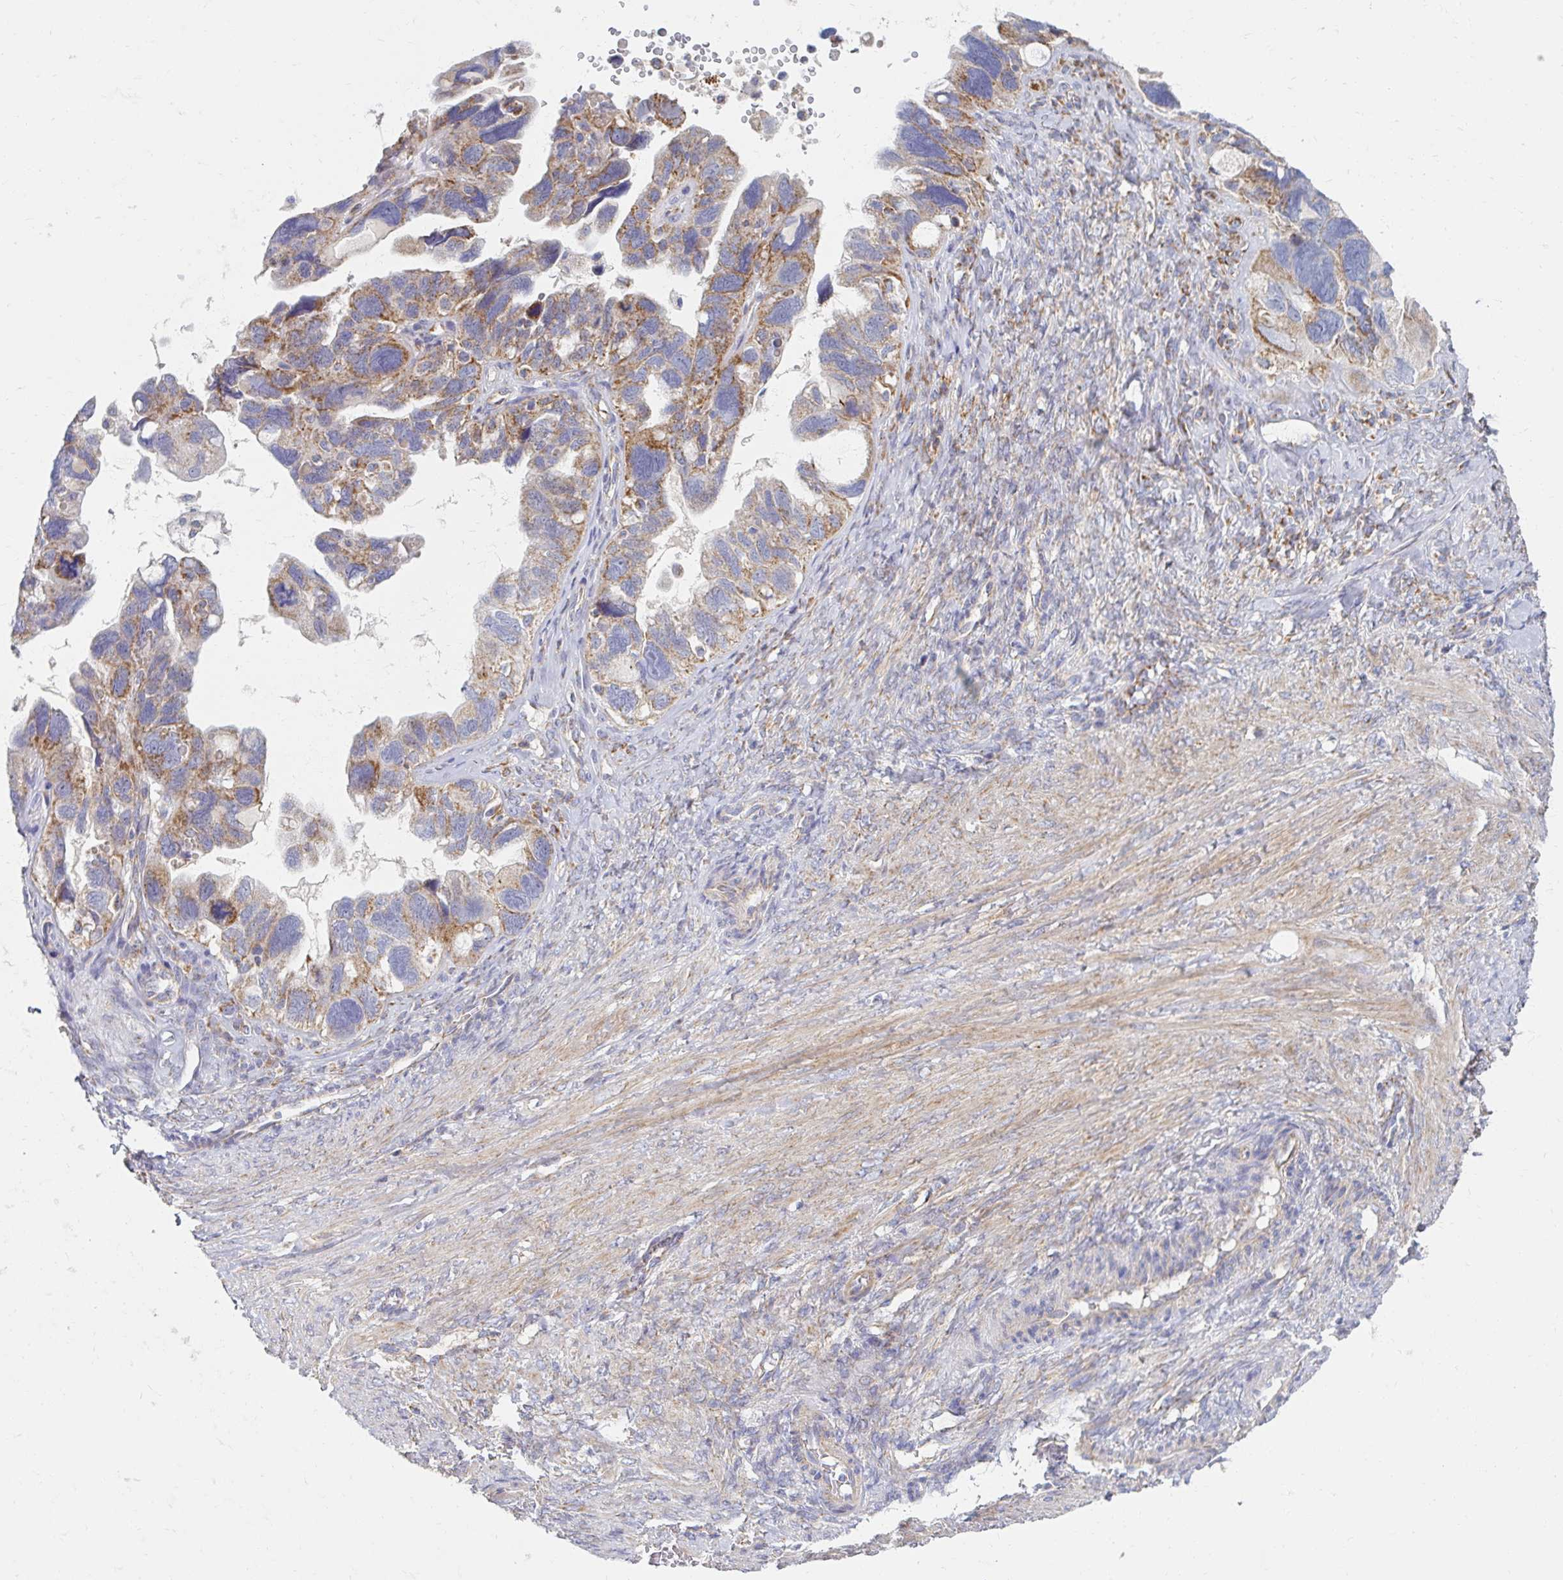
{"staining": {"intensity": "moderate", "quantity": ">75%", "location": "cytoplasmic/membranous"}, "tissue": "ovarian cancer", "cell_type": "Tumor cells", "image_type": "cancer", "snomed": [{"axis": "morphology", "description": "Cystadenocarcinoma, serous, NOS"}, {"axis": "topography", "description": "Ovary"}], "caption": "IHC (DAB (3,3'-diaminobenzidine)) staining of ovarian serous cystadenocarcinoma demonstrates moderate cytoplasmic/membranous protein expression in approximately >75% of tumor cells.", "gene": "MAVS", "patient": {"sex": "female", "age": 60}}